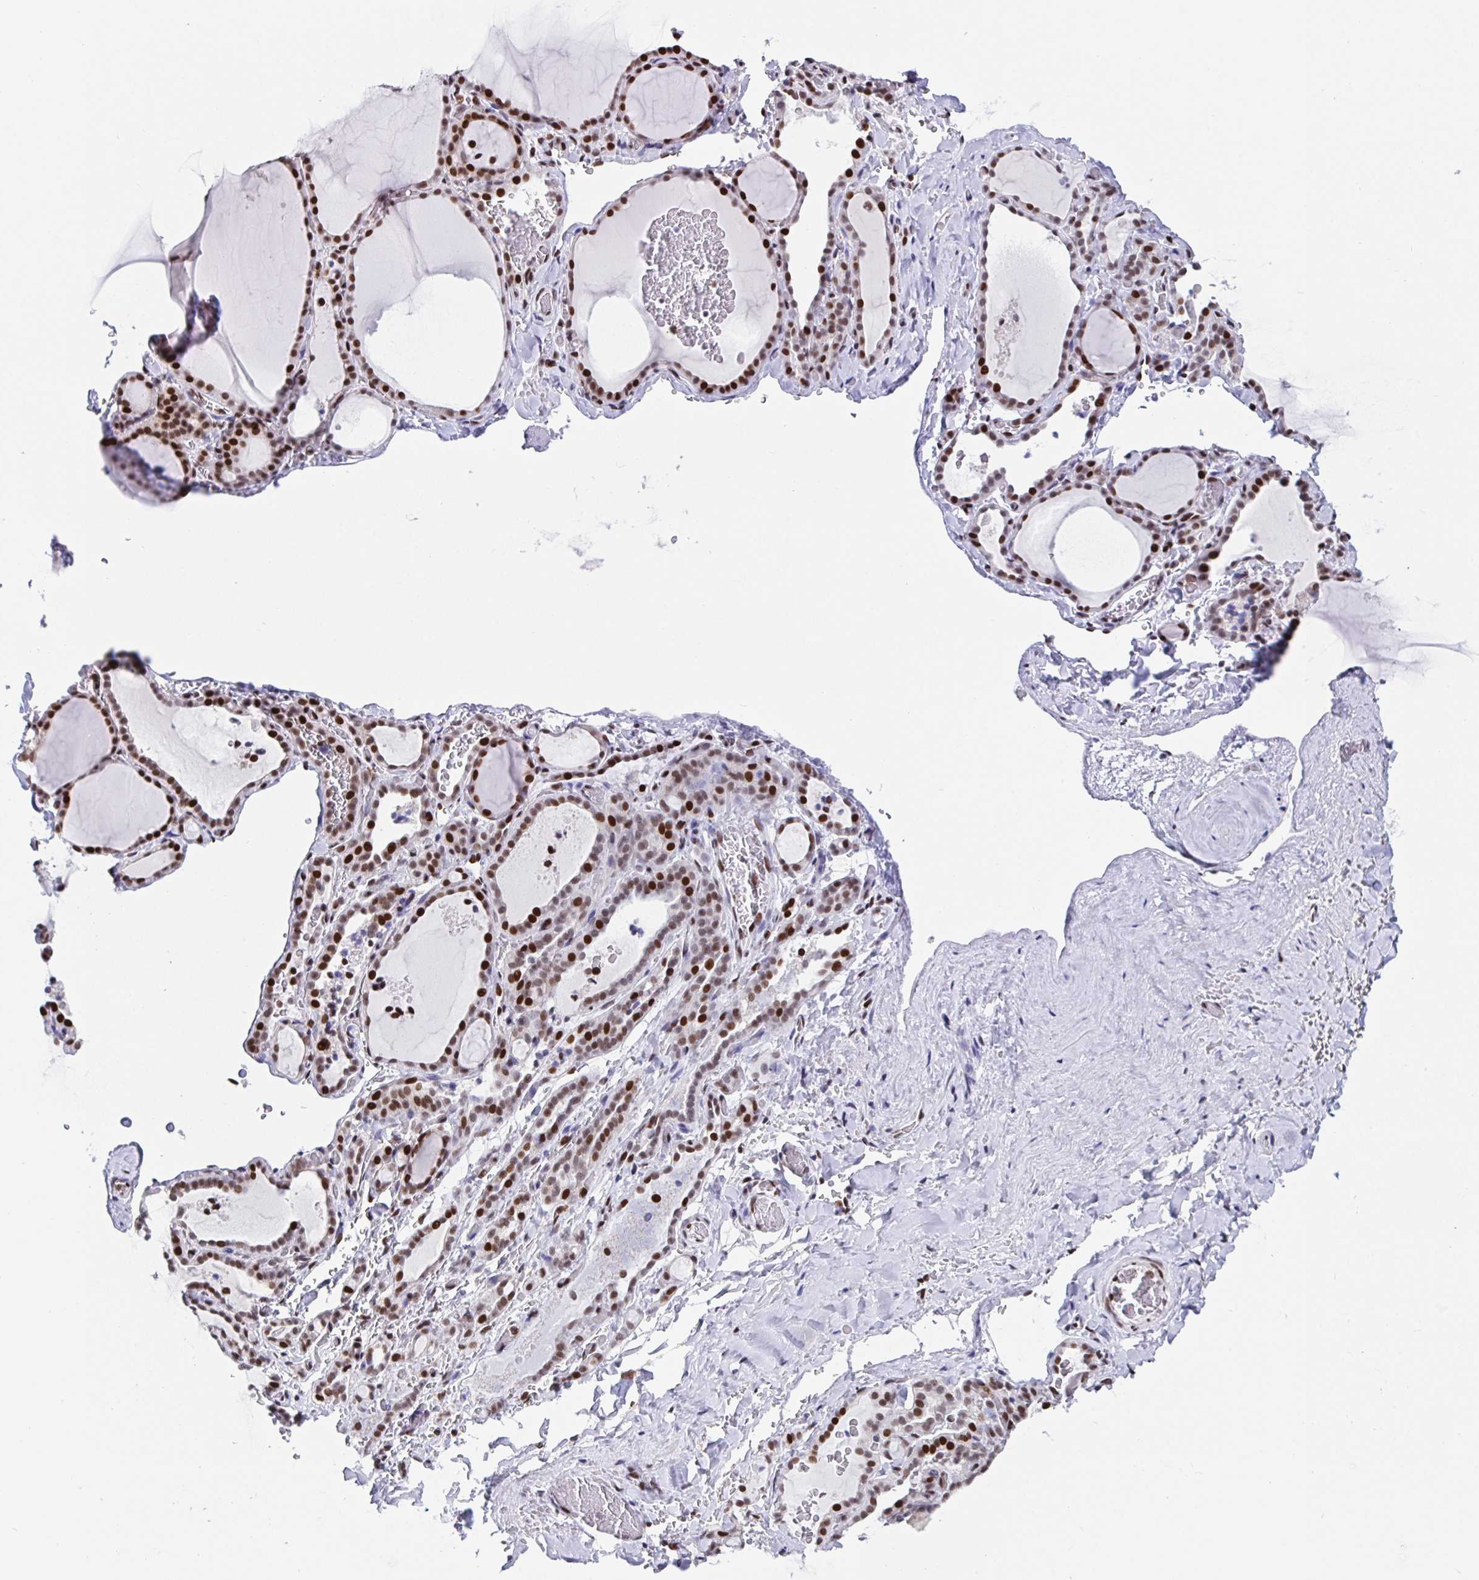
{"staining": {"intensity": "strong", "quantity": ">75%", "location": "nuclear"}, "tissue": "thyroid gland", "cell_type": "Glandular cells", "image_type": "normal", "snomed": [{"axis": "morphology", "description": "Normal tissue, NOS"}, {"axis": "topography", "description": "Thyroid gland"}], "caption": "Protein staining of unremarkable thyroid gland shows strong nuclear expression in about >75% of glandular cells. (IHC, brightfield microscopy, high magnification).", "gene": "SETD5", "patient": {"sex": "female", "age": 22}}